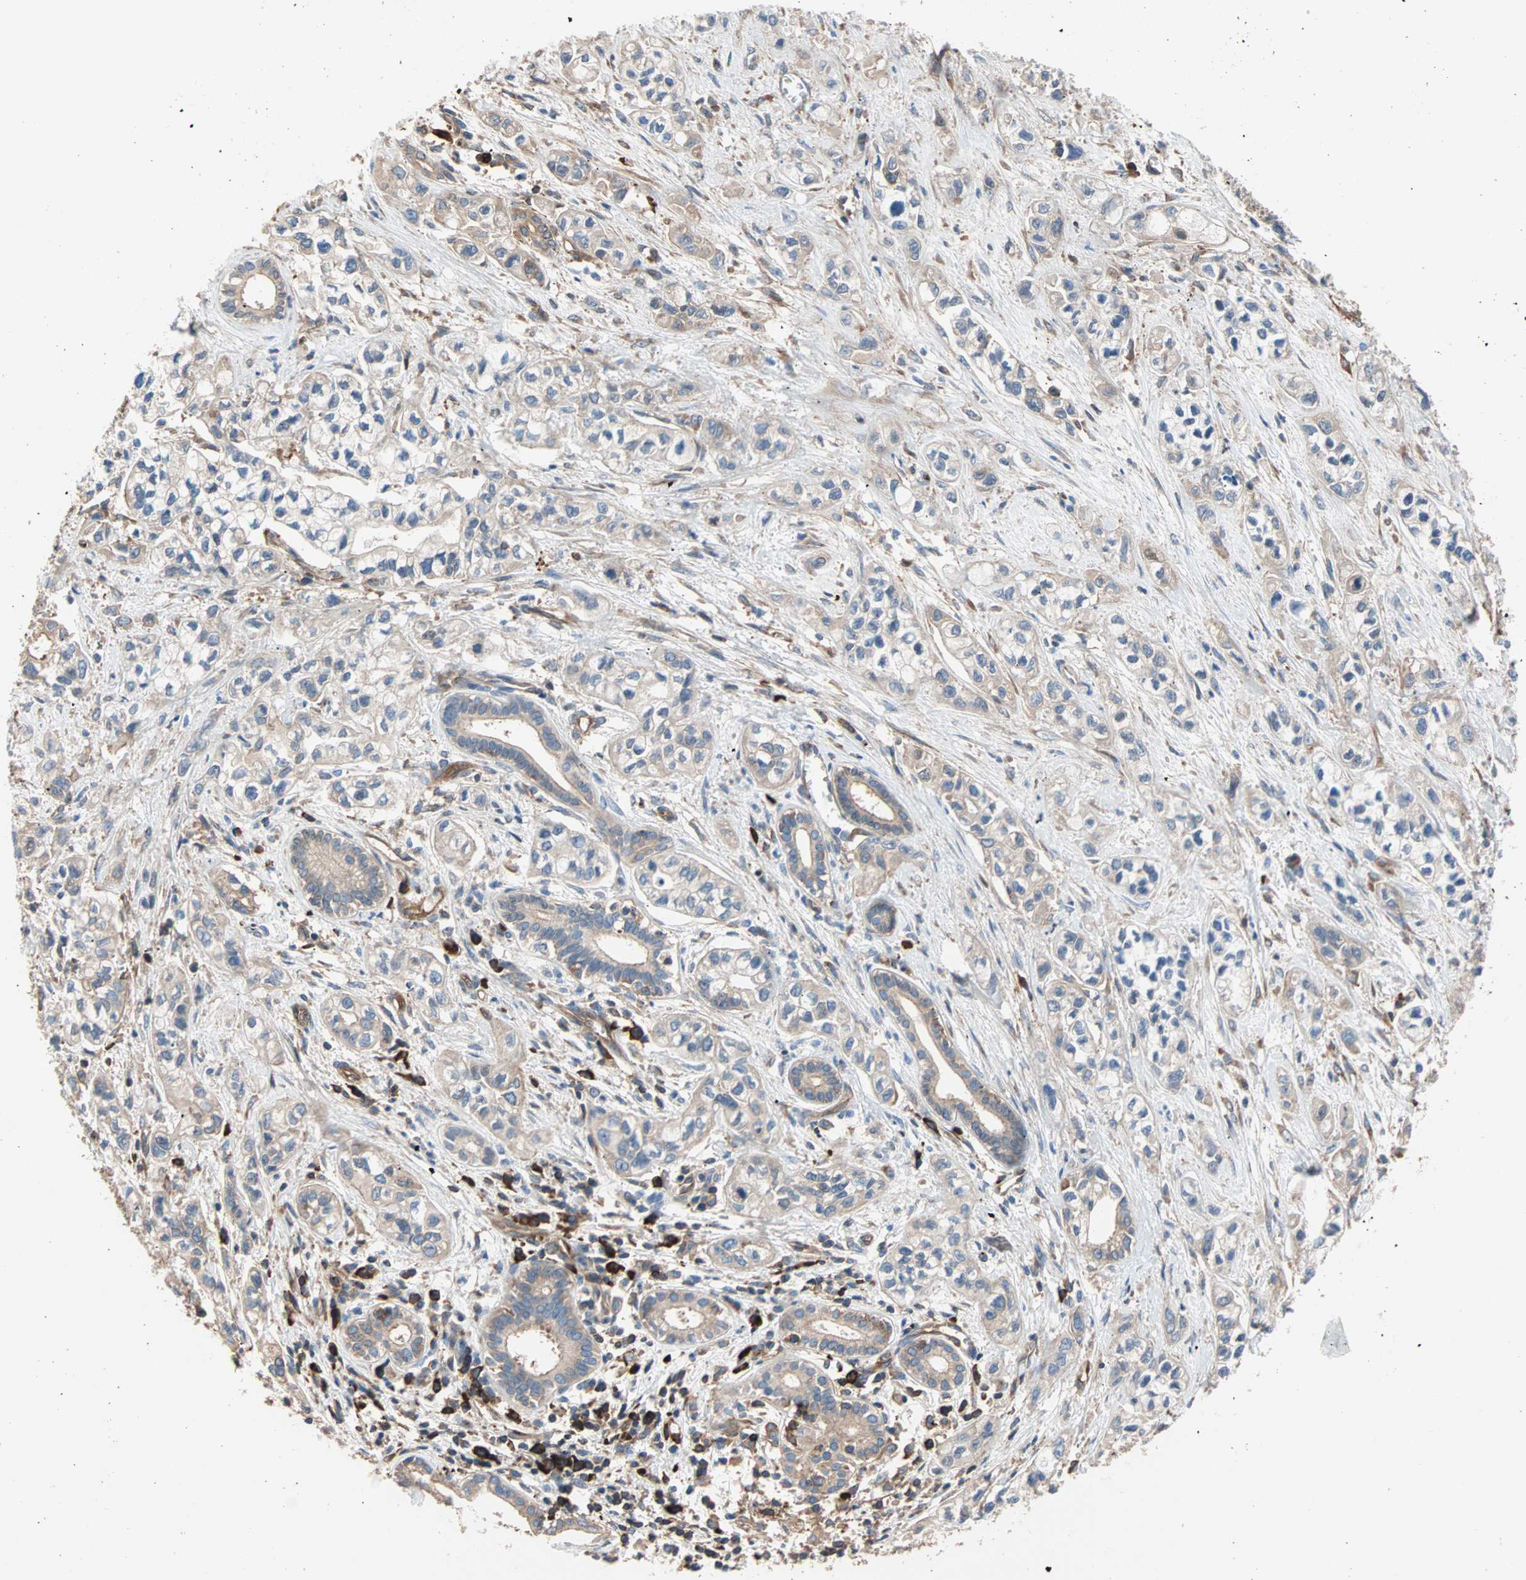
{"staining": {"intensity": "weak", "quantity": "25%-75%", "location": "cytoplasmic/membranous"}, "tissue": "pancreatic cancer", "cell_type": "Tumor cells", "image_type": "cancer", "snomed": [{"axis": "morphology", "description": "Adenocarcinoma, NOS"}, {"axis": "topography", "description": "Pancreas"}], "caption": "A high-resolution micrograph shows immunohistochemistry staining of pancreatic adenocarcinoma, which shows weak cytoplasmic/membranous positivity in about 25%-75% of tumor cells. (brown staining indicates protein expression, while blue staining denotes nuclei).", "gene": "EEF2", "patient": {"sex": "male", "age": 74}}